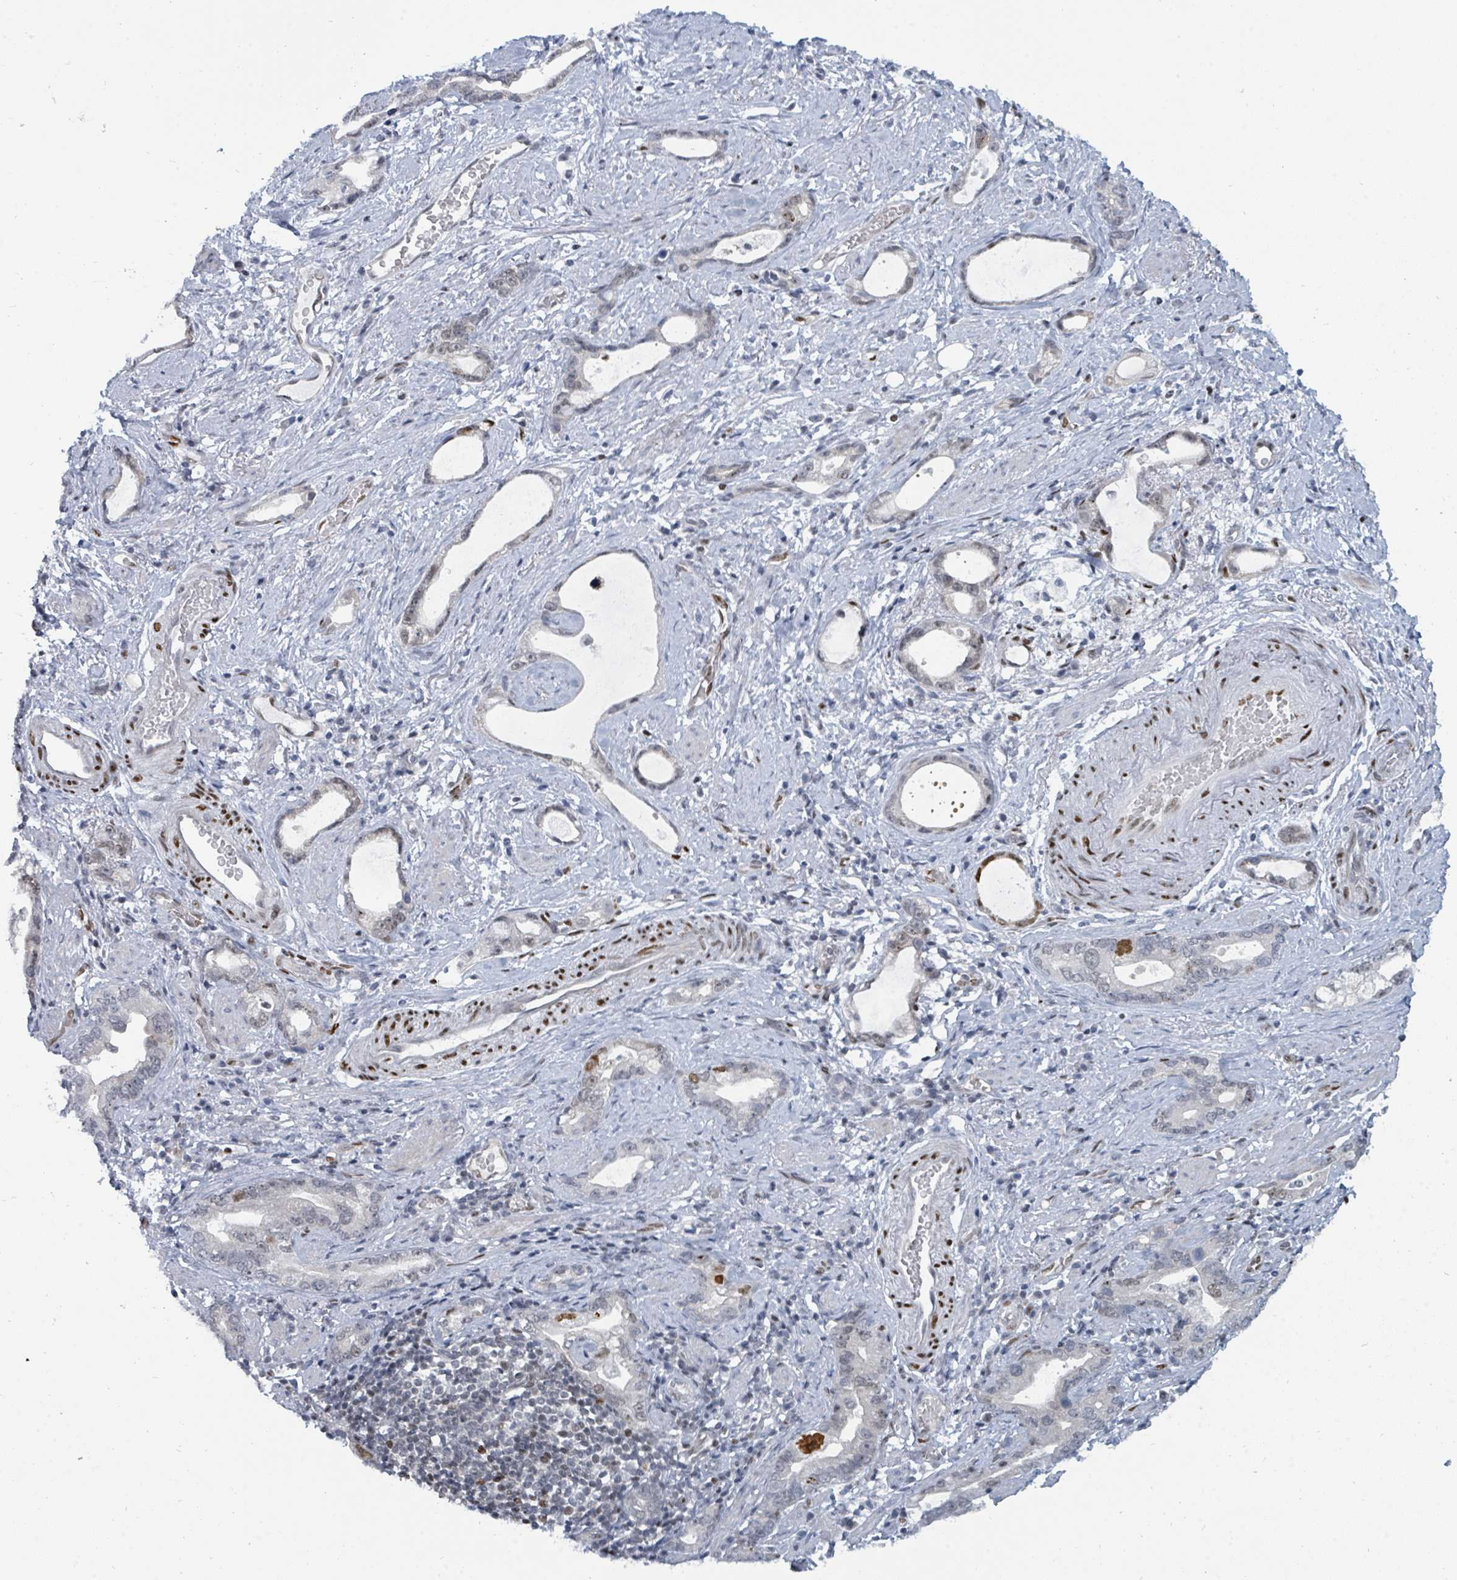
{"staining": {"intensity": "strong", "quantity": "<25%", "location": "nuclear"}, "tissue": "stomach cancer", "cell_type": "Tumor cells", "image_type": "cancer", "snomed": [{"axis": "morphology", "description": "Adenocarcinoma, NOS"}, {"axis": "topography", "description": "Stomach"}], "caption": "The immunohistochemical stain labels strong nuclear staining in tumor cells of stomach cancer tissue. The staining is performed using DAB brown chromogen to label protein expression. The nuclei are counter-stained blue using hematoxylin.", "gene": "SUMO4", "patient": {"sex": "male", "age": 55}}